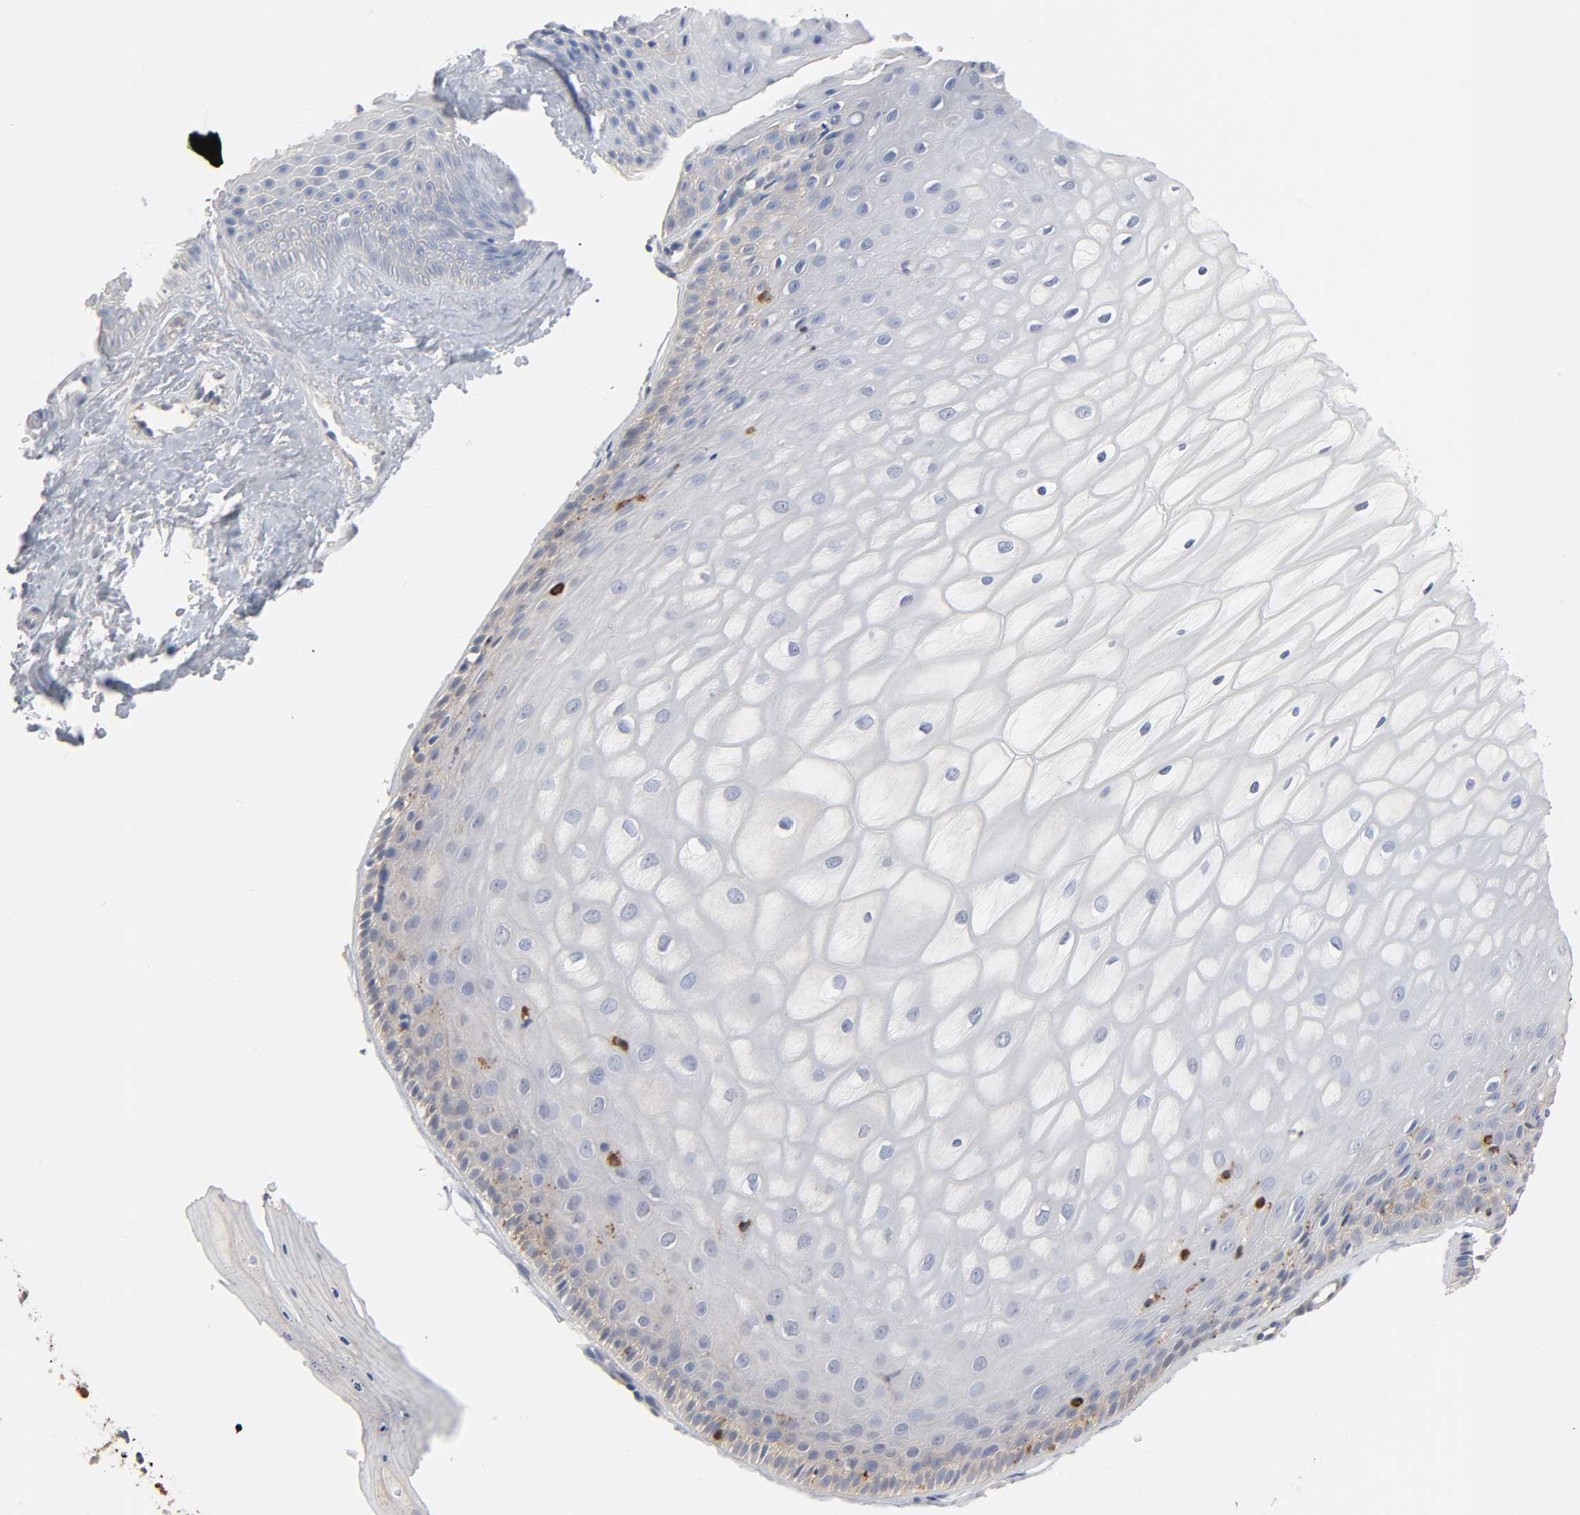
{"staining": {"intensity": "moderate", "quantity": ">75%", "location": "cytoplasmic/membranous"}, "tissue": "cervix", "cell_type": "Glandular cells", "image_type": "normal", "snomed": [{"axis": "morphology", "description": "Normal tissue, NOS"}, {"axis": "topography", "description": "Cervix"}], "caption": "Protein analysis of benign cervix demonstrates moderate cytoplasmic/membranous staining in approximately >75% of glandular cells.", "gene": "BIN1", "patient": {"sex": "female", "age": 55}}